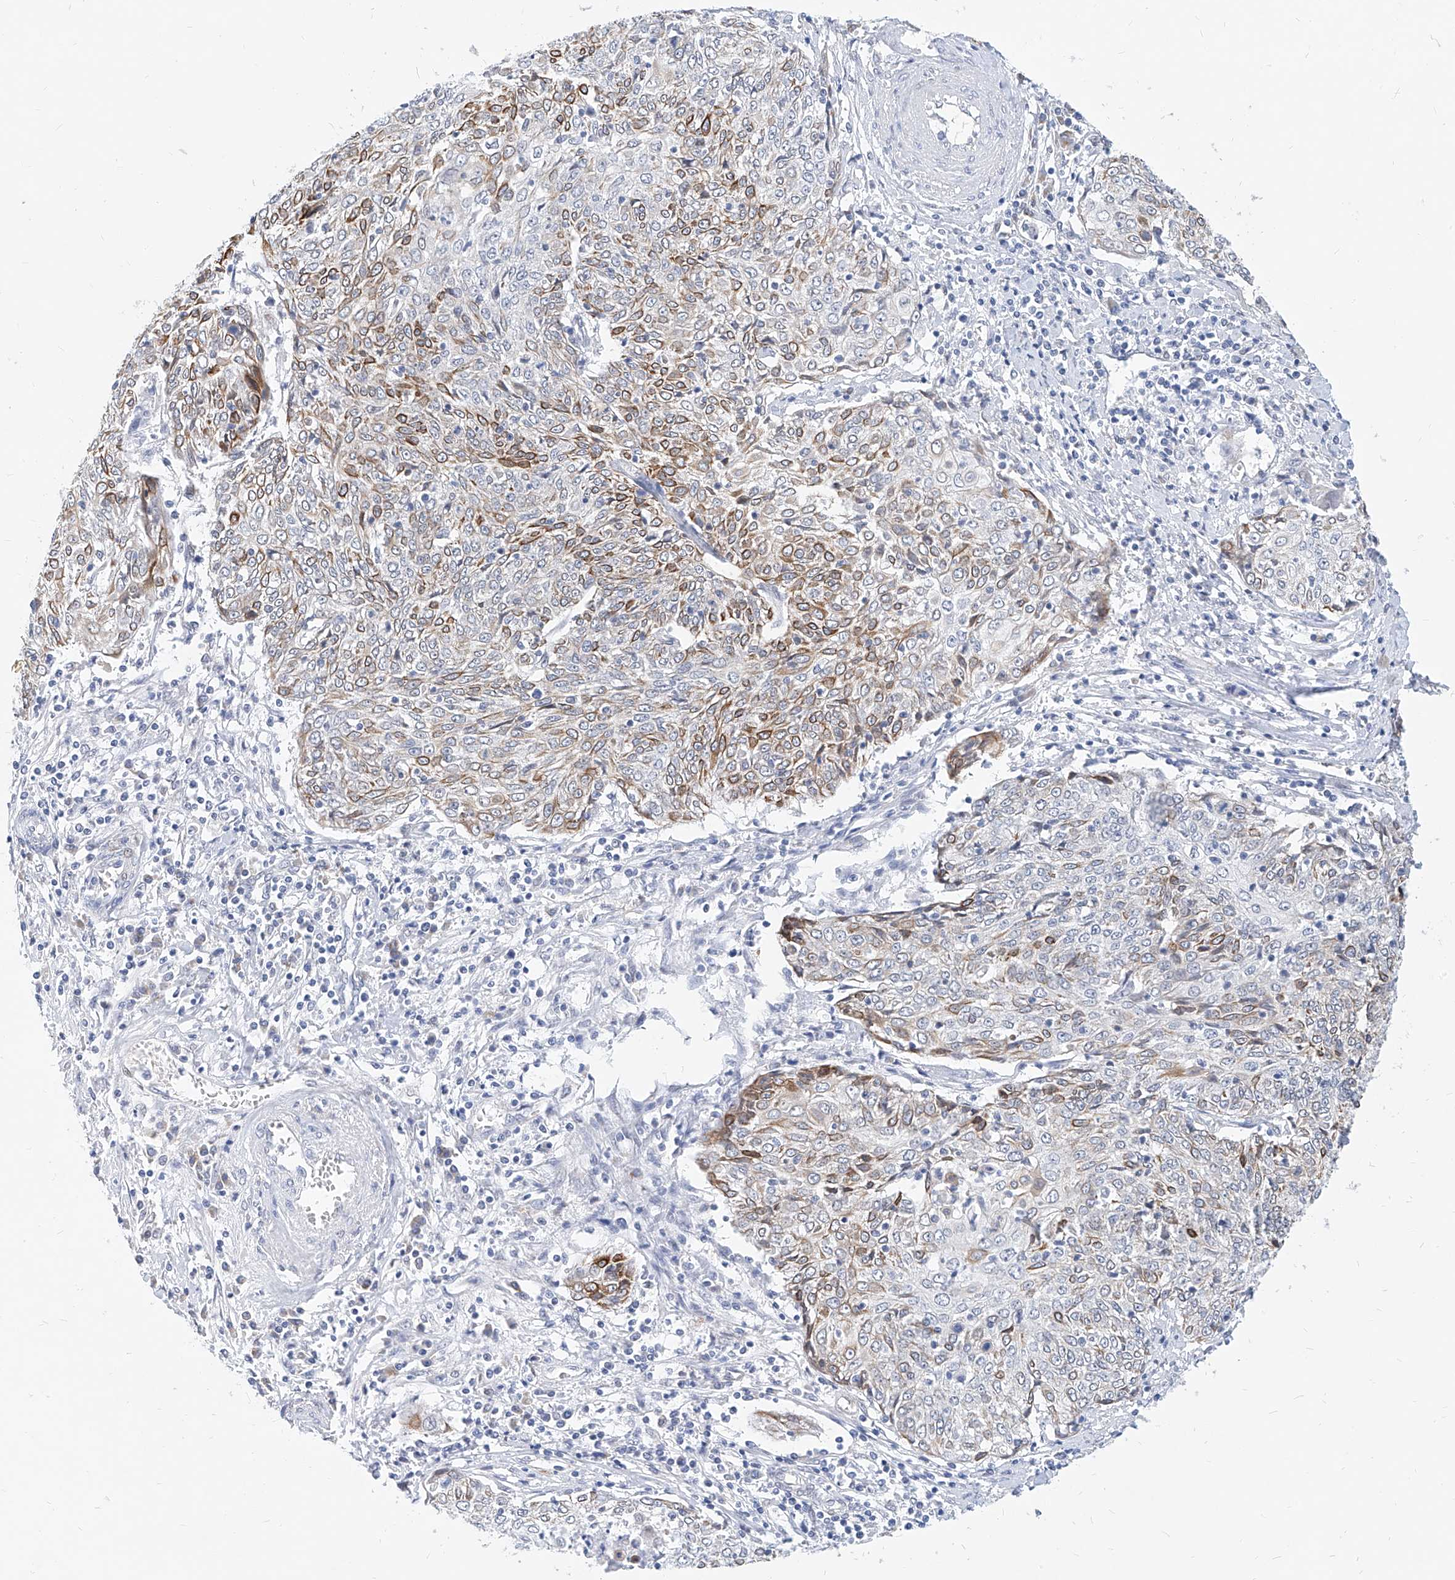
{"staining": {"intensity": "moderate", "quantity": "<25%", "location": "cytoplasmic/membranous"}, "tissue": "cervical cancer", "cell_type": "Tumor cells", "image_type": "cancer", "snomed": [{"axis": "morphology", "description": "Squamous cell carcinoma, NOS"}, {"axis": "topography", "description": "Cervix"}], "caption": "This histopathology image demonstrates immunohistochemistry staining of squamous cell carcinoma (cervical), with low moderate cytoplasmic/membranous expression in approximately <25% of tumor cells.", "gene": "MX2", "patient": {"sex": "female", "age": 48}}